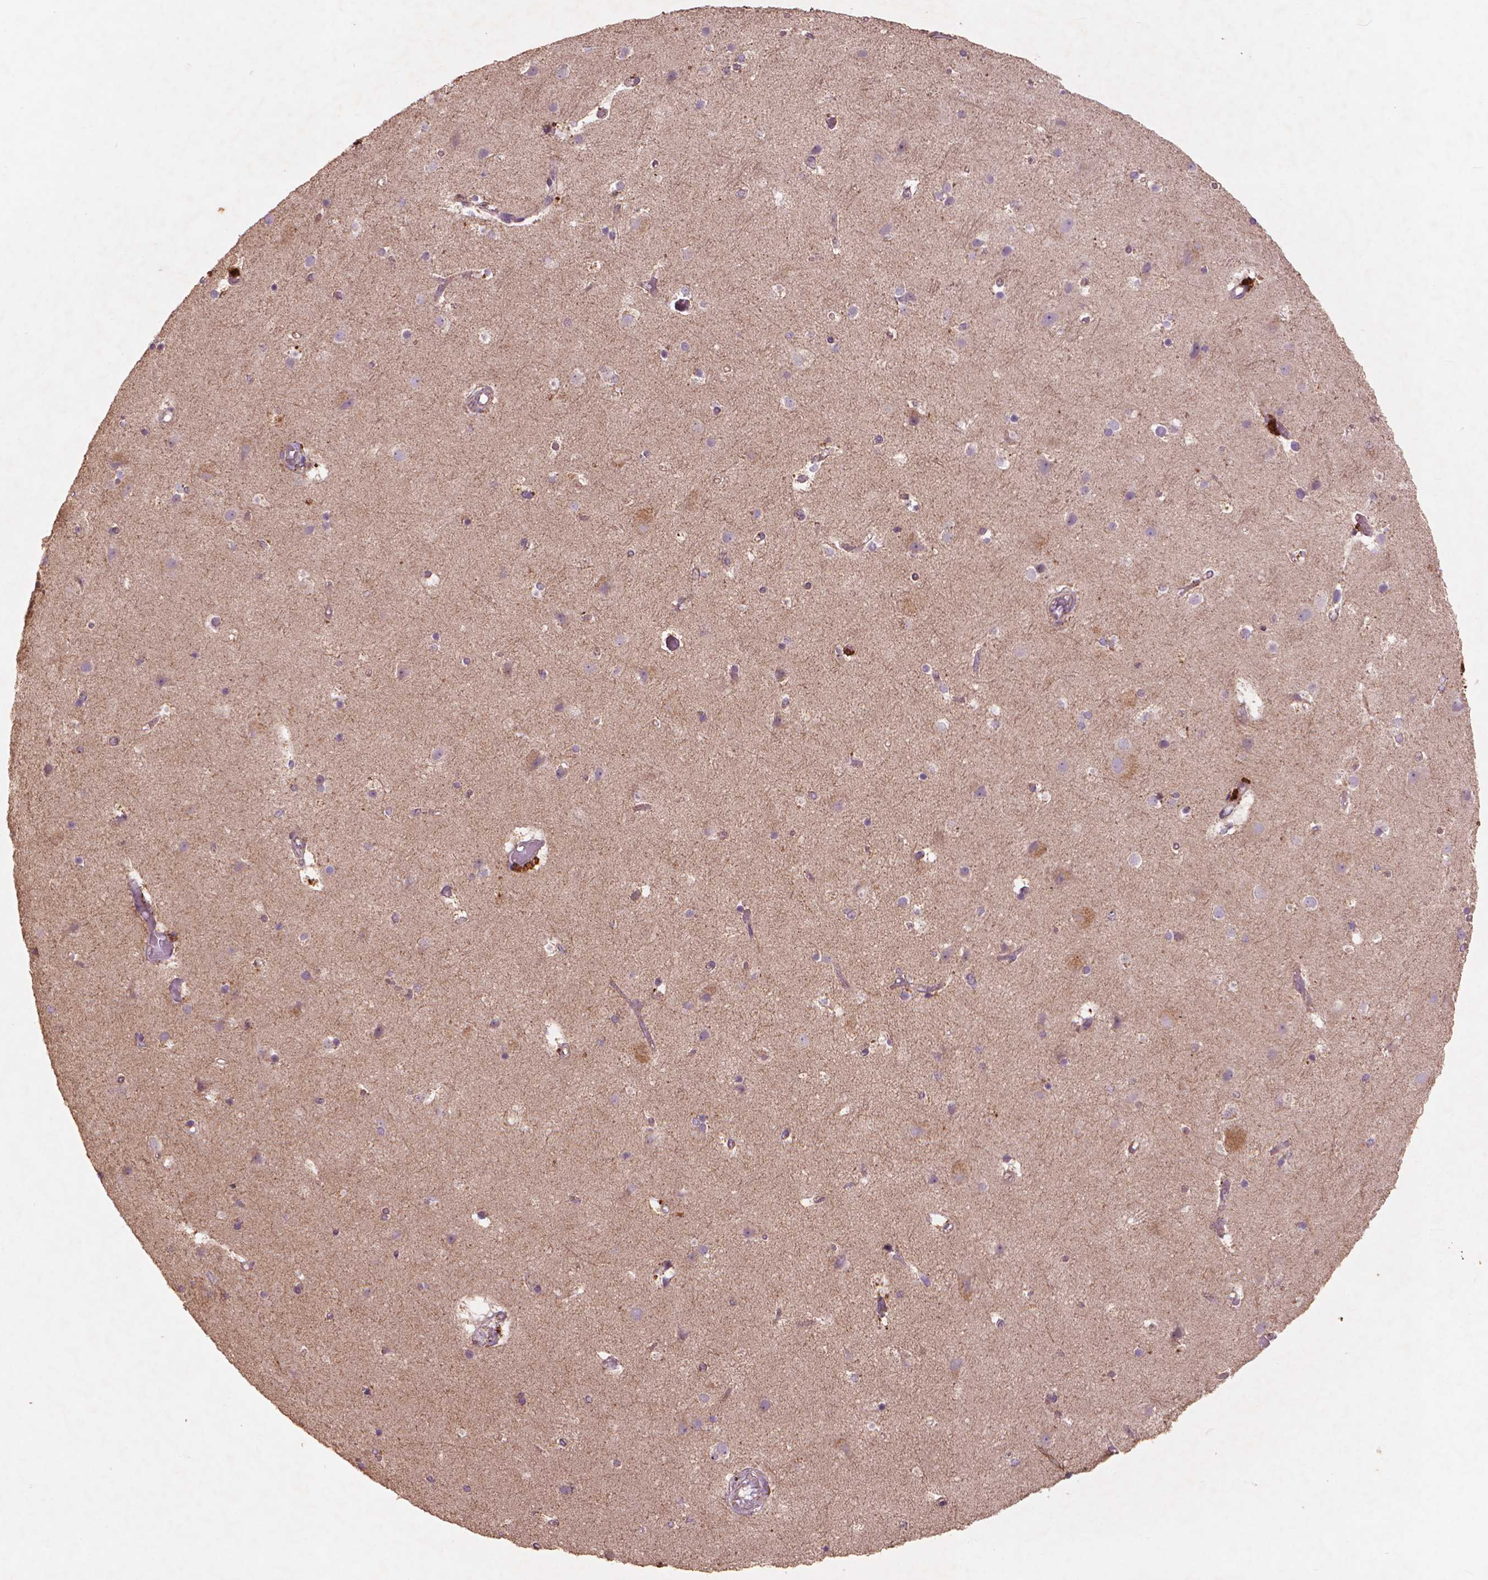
{"staining": {"intensity": "negative", "quantity": "none", "location": "none"}, "tissue": "cerebral cortex", "cell_type": "Endothelial cells", "image_type": "normal", "snomed": [{"axis": "morphology", "description": "Normal tissue, NOS"}, {"axis": "topography", "description": "Cerebral cortex"}], "caption": "Human cerebral cortex stained for a protein using immunohistochemistry (IHC) displays no staining in endothelial cells.", "gene": "NLRX1", "patient": {"sex": "female", "age": 52}}